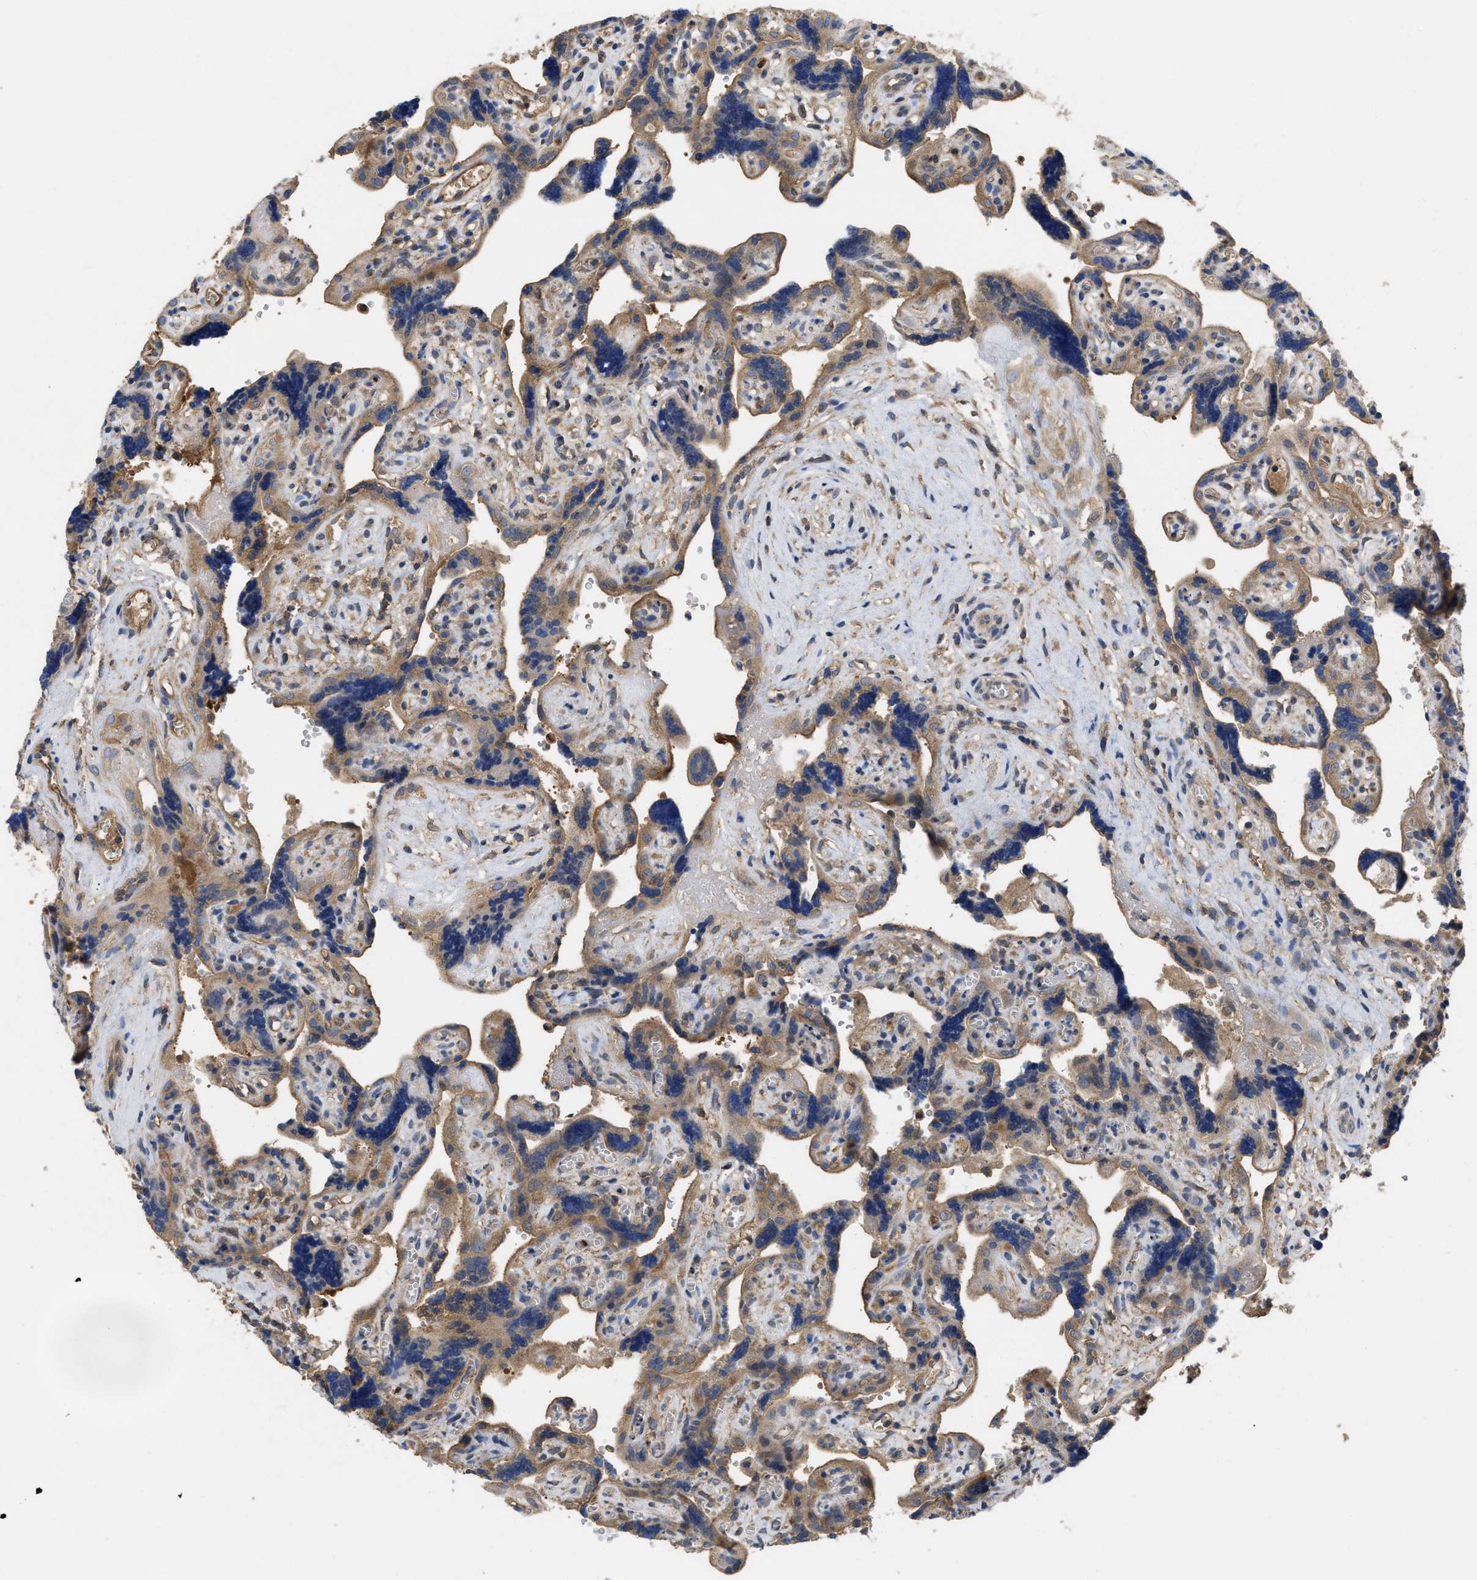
{"staining": {"intensity": "moderate", "quantity": ">75%", "location": "cytoplasmic/membranous"}, "tissue": "placenta", "cell_type": "Decidual cells", "image_type": "normal", "snomed": [{"axis": "morphology", "description": "Normal tissue, NOS"}, {"axis": "topography", "description": "Placenta"}], "caption": "Placenta stained for a protein shows moderate cytoplasmic/membranous positivity in decidual cells. The protein of interest is stained brown, and the nuclei are stained in blue (DAB (3,3'-diaminobenzidine) IHC with brightfield microscopy, high magnification).", "gene": "RNF216", "patient": {"sex": "female", "age": 30}}